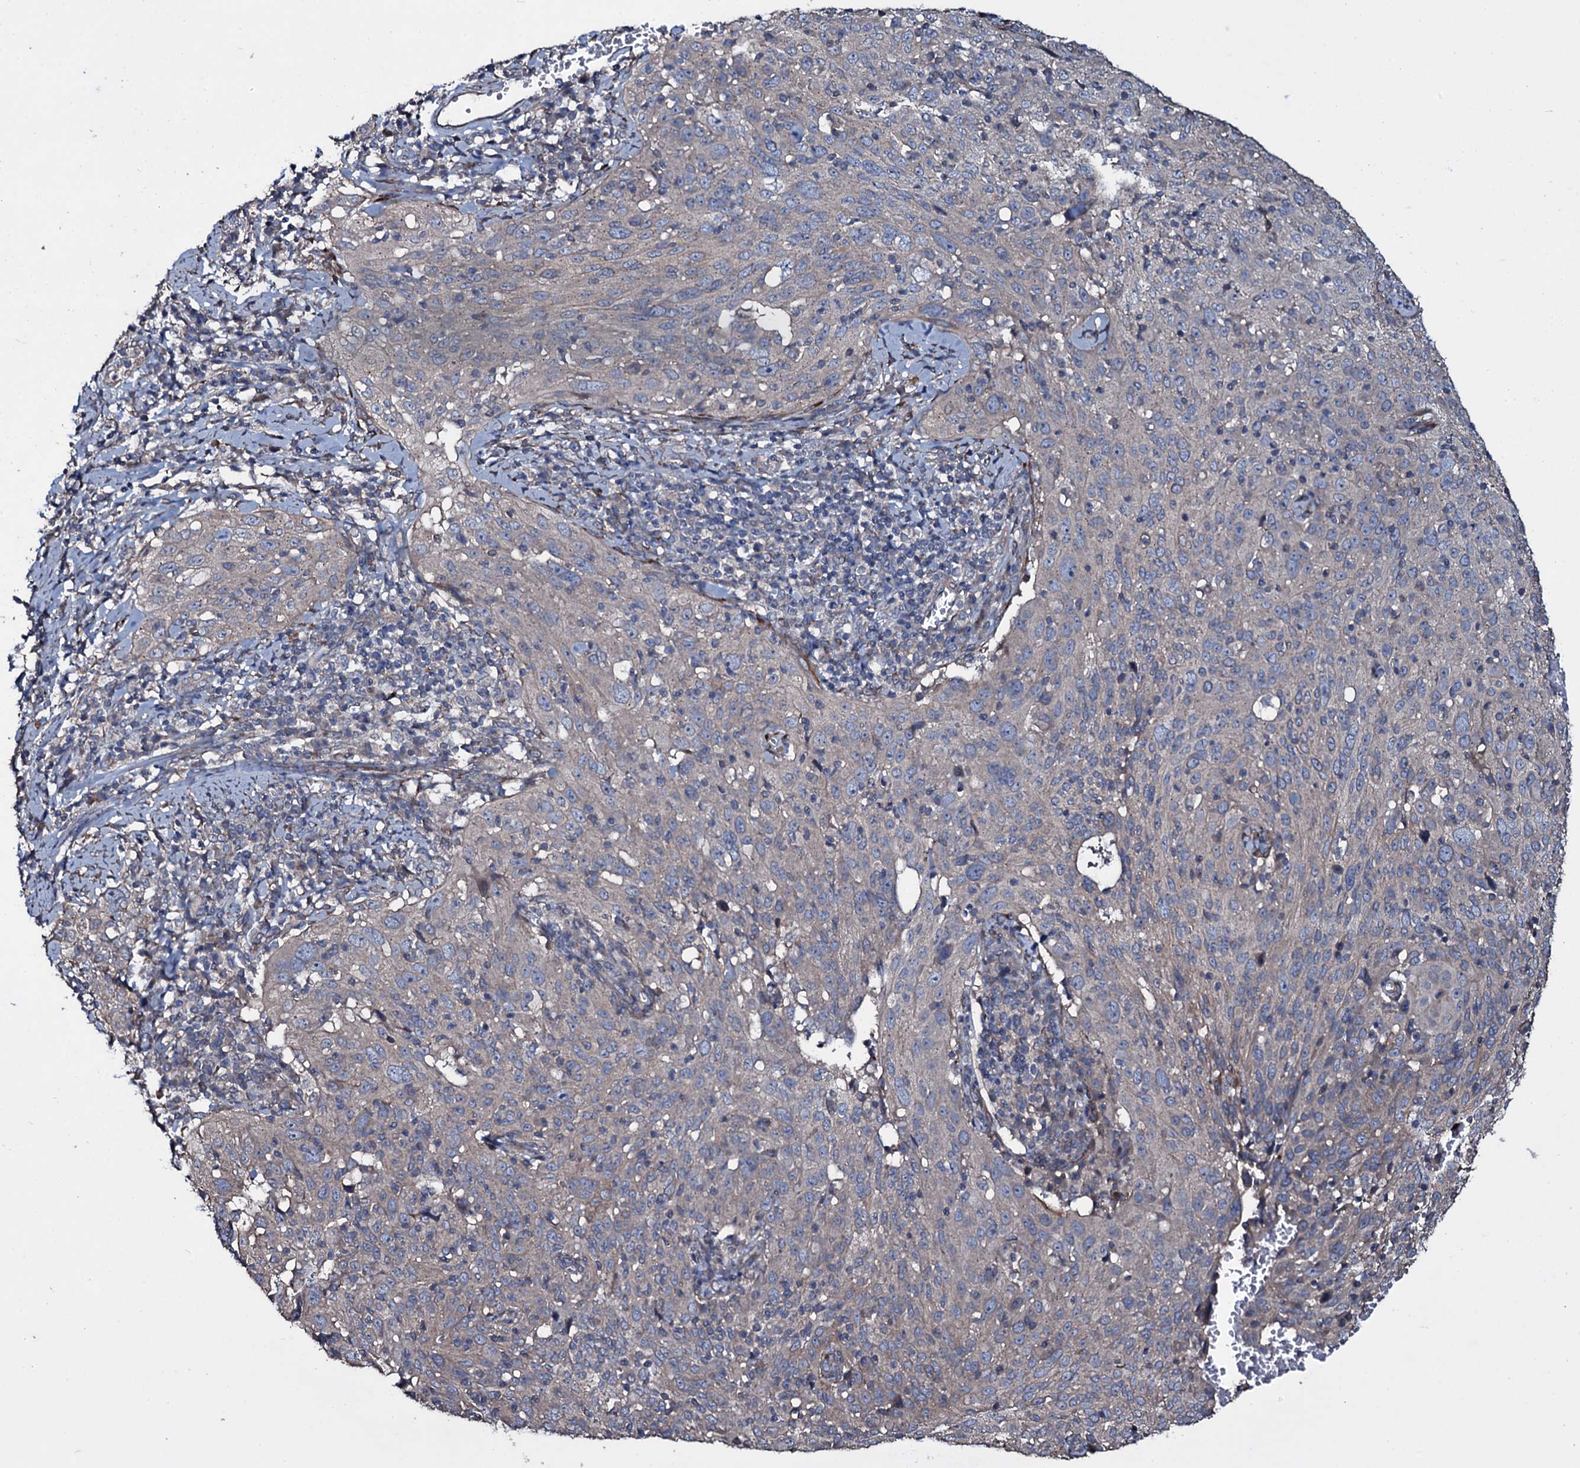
{"staining": {"intensity": "negative", "quantity": "none", "location": "none"}, "tissue": "cervical cancer", "cell_type": "Tumor cells", "image_type": "cancer", "snomed": [{"axis": "morphology", "description": "Squamous cell carcinoma, NOS"}, {"axis": "topography", "description": "Cervix"}], "caption": "This is a micrograph of immunohistochemistry staining of cervical cancer, which shows no staining in tumor cells.", "gene": "WIPF3", "patient": {"sex": "female", "age": 31}}